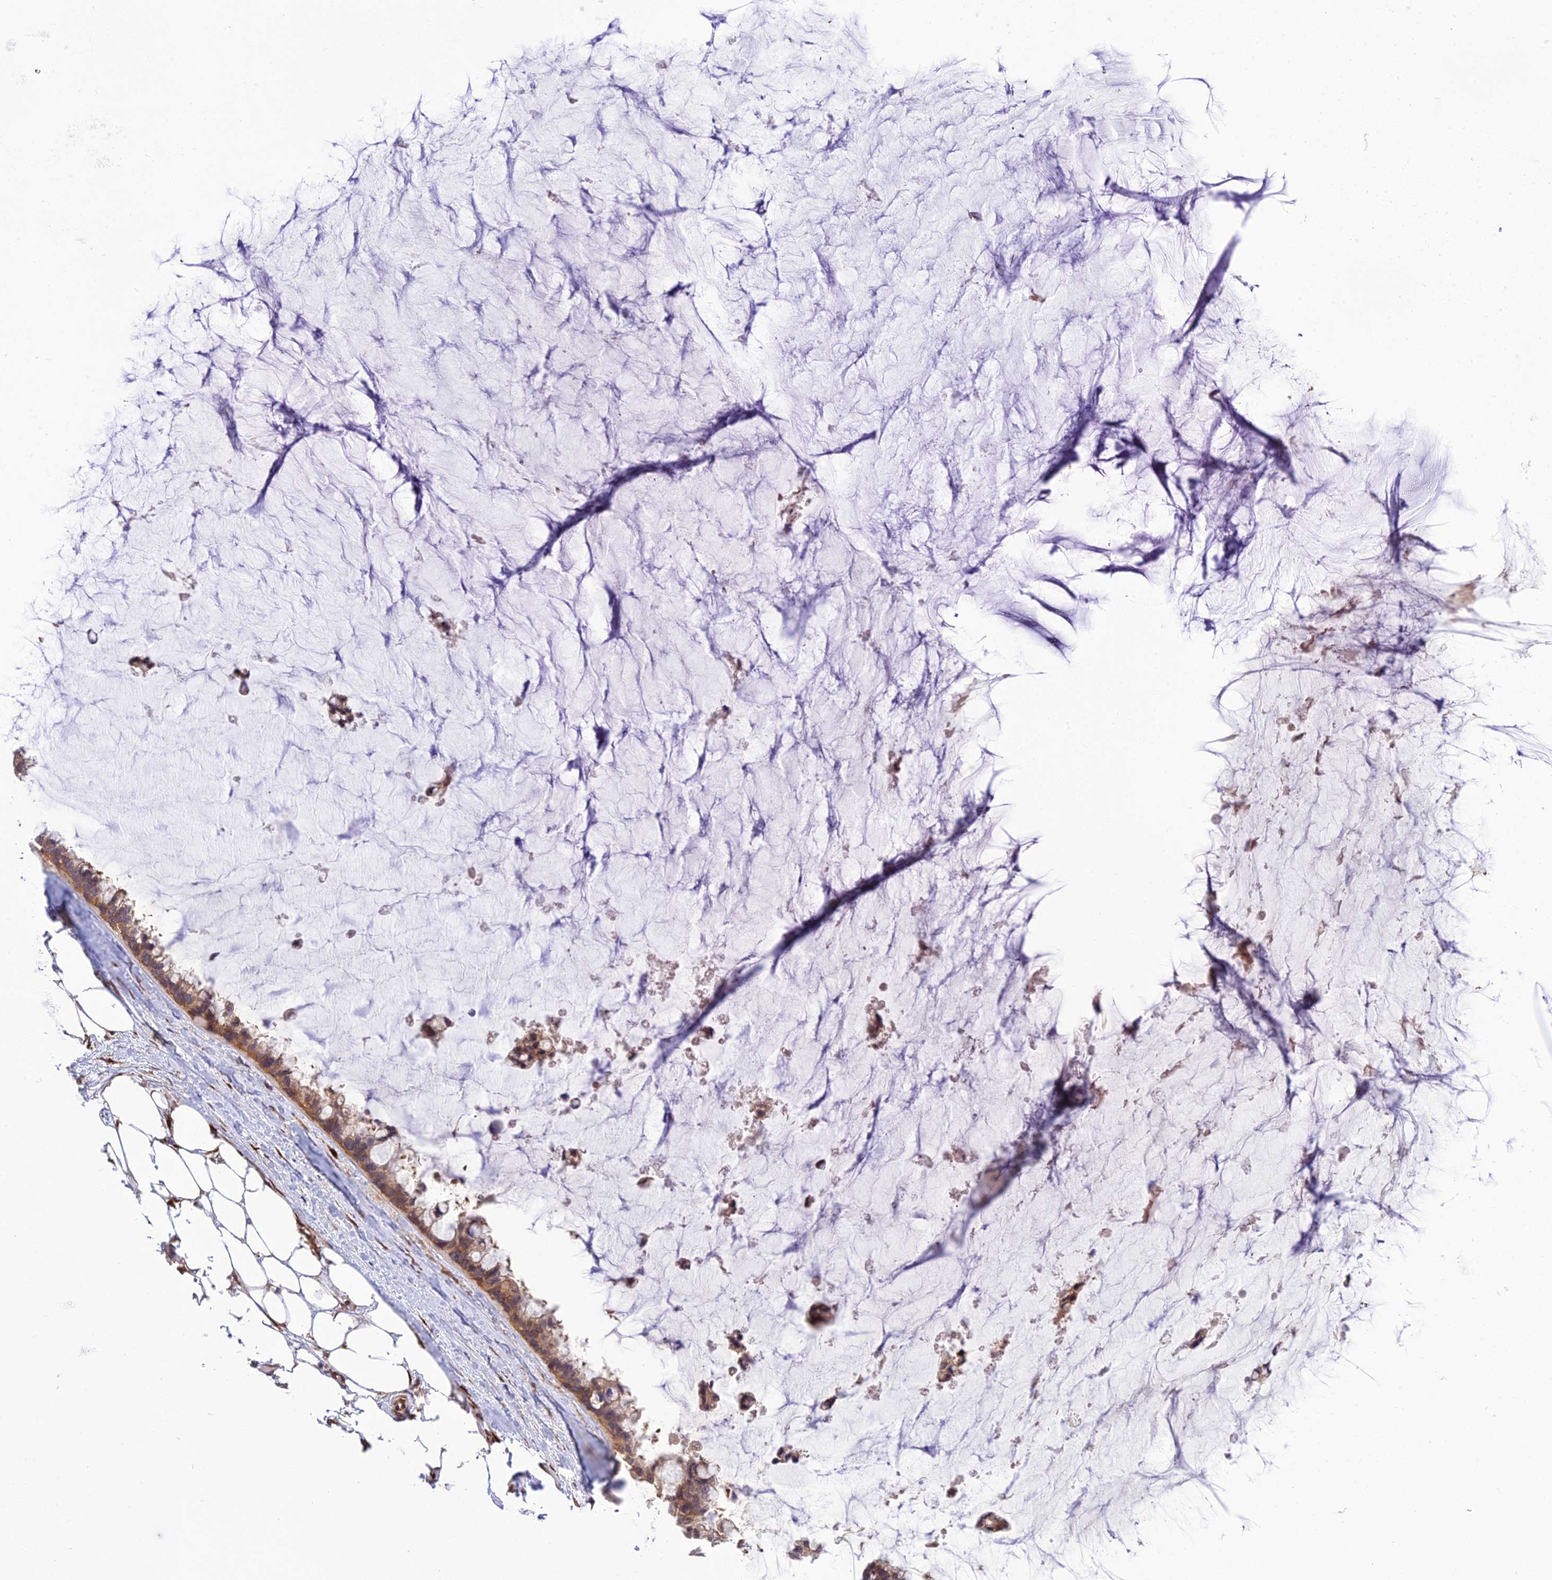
{"staining": {"intensity": "moderate", "quantity": ">75%", "location": "cytoplasmic/membranous"}, "tissue": "ovarian cancer", "cell_type": "Tumor cells", "image_type": "cancer", "snomed": [{"axis": "morphology", "description": "Cystadenocarcinoma, mucinous, NOS"}, {"axis": "topography", "description": "Ovary"}], "caption": "Human mucinous cystadenocarcinoma (ovarian) stained with a protein marker shows moderate staining in tumor cells.", "gene": "DHCR7", "patient": {"sex": "female", "age": 39}}